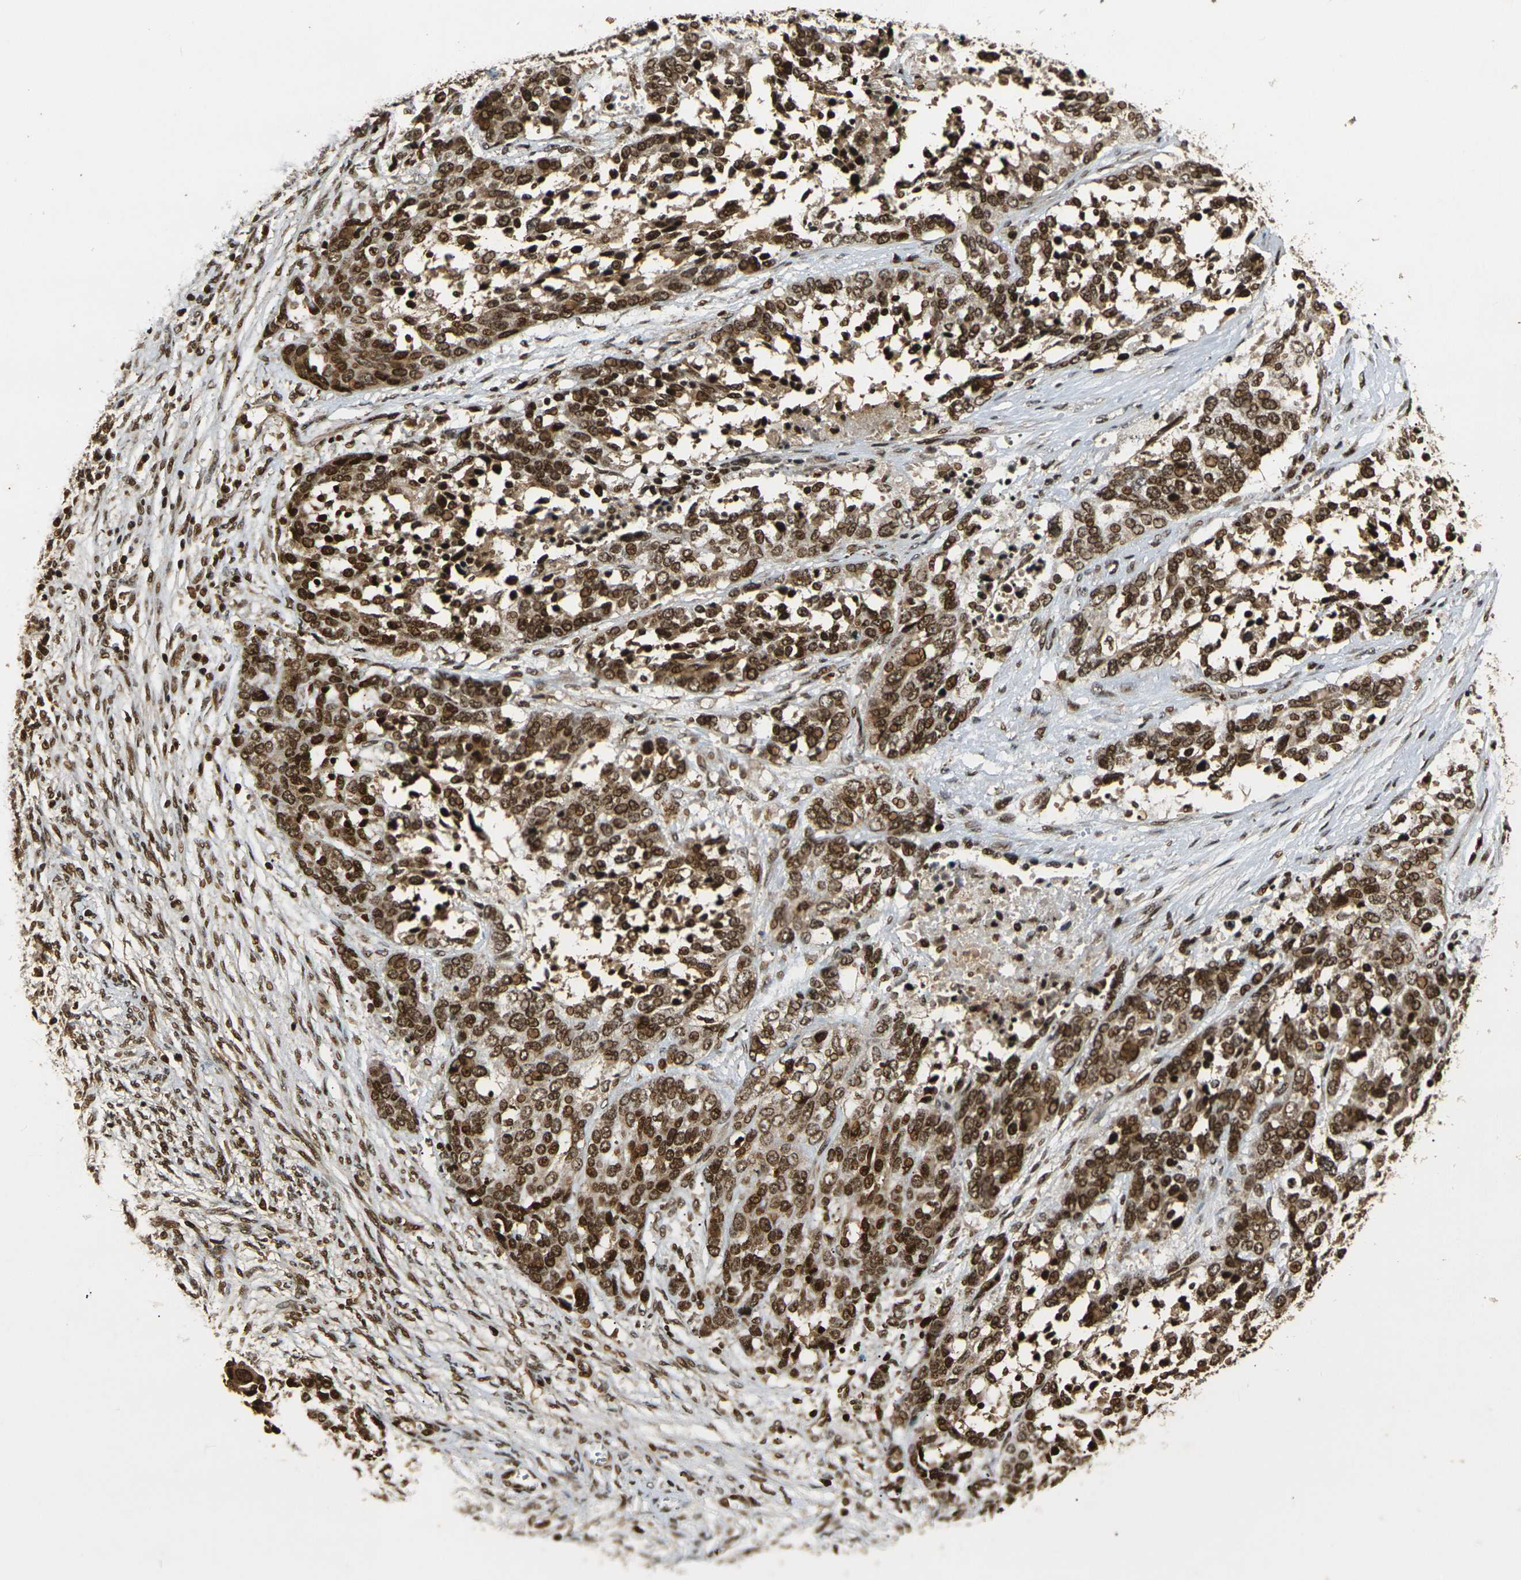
{"staining": {"intensity": "strong", "quantity": ">75%", "location": "cytoplasmic/membranous,nuclear"}, "tissue": "ovarian cancer", "cell_type": "Tumor cells", "image_type": "cancer", "snomed": [{"axis": "morphology", "description": "Cystadenocarcinoma, serous, NOS"}, {"axis": "topography", "description": "Ovary"}], "caption": "DAB (3,3'-diaminobenzidine) immunohistochemical staining of human ovarian cancer exhibits strong cytoplasmic/membranous and nuclear protein expression in about >75% of tumor cells.", "gene": "ACTL6A", "patient": {"sex": "female", "age": 44}}